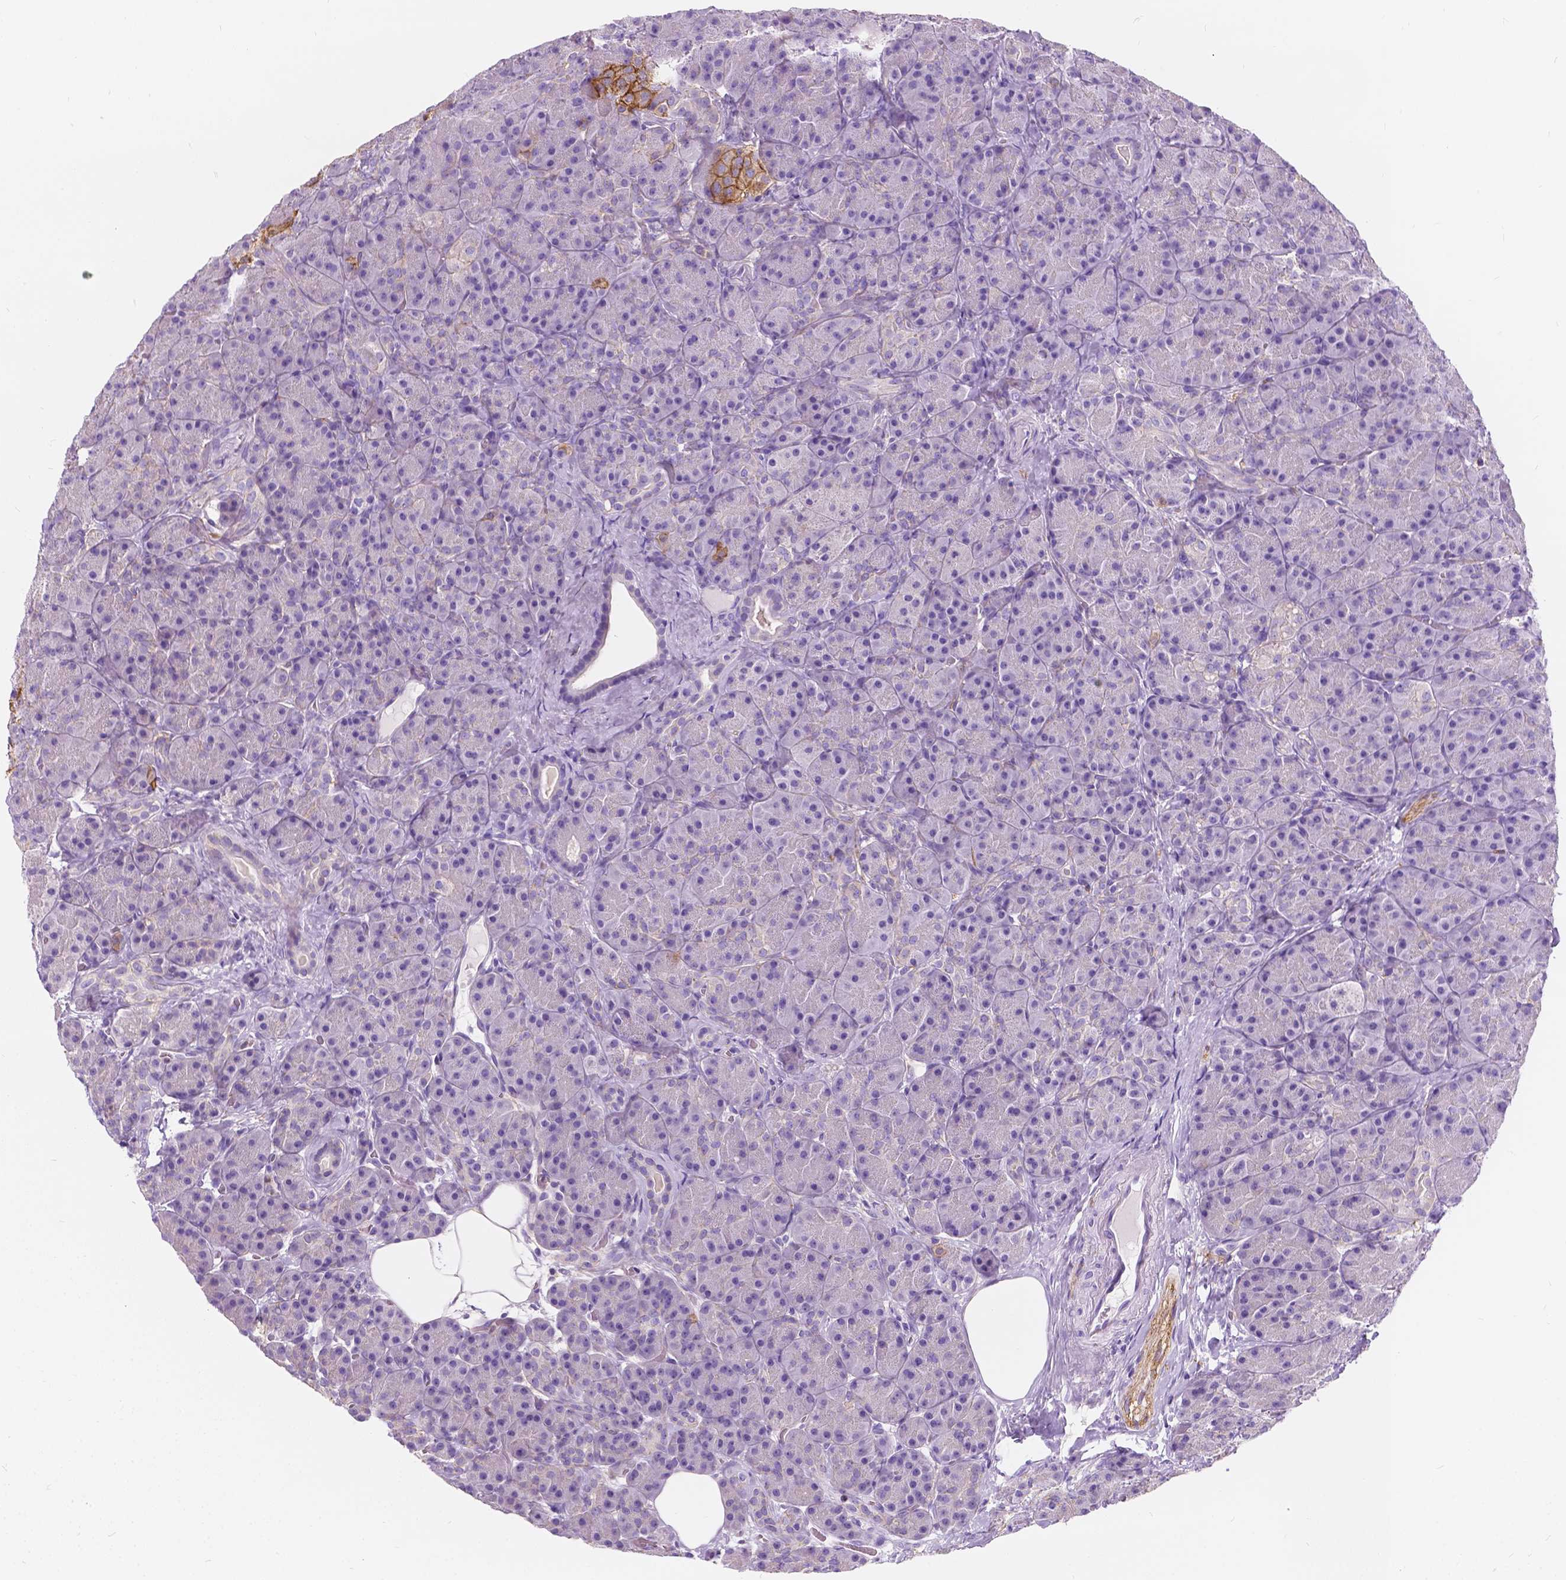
{"staining": {"intensity": "negative", "quantity": "none", "location": "none"}, "tissue": "pancreas", "cell_type": "Exocrine glandular cells", "image_type": "normal", "snomed": [{"axis": "morphology", "description": "Normal tissue, NOS"}, {"axis": "topography", "description": "Pancreas"}], "caption": "Protein analysis of normal pancreas exhibits no significant staining in exocrine glandular cells.", "gene": "GNAO1", "patient": {"sex": "male", "age": 57}}